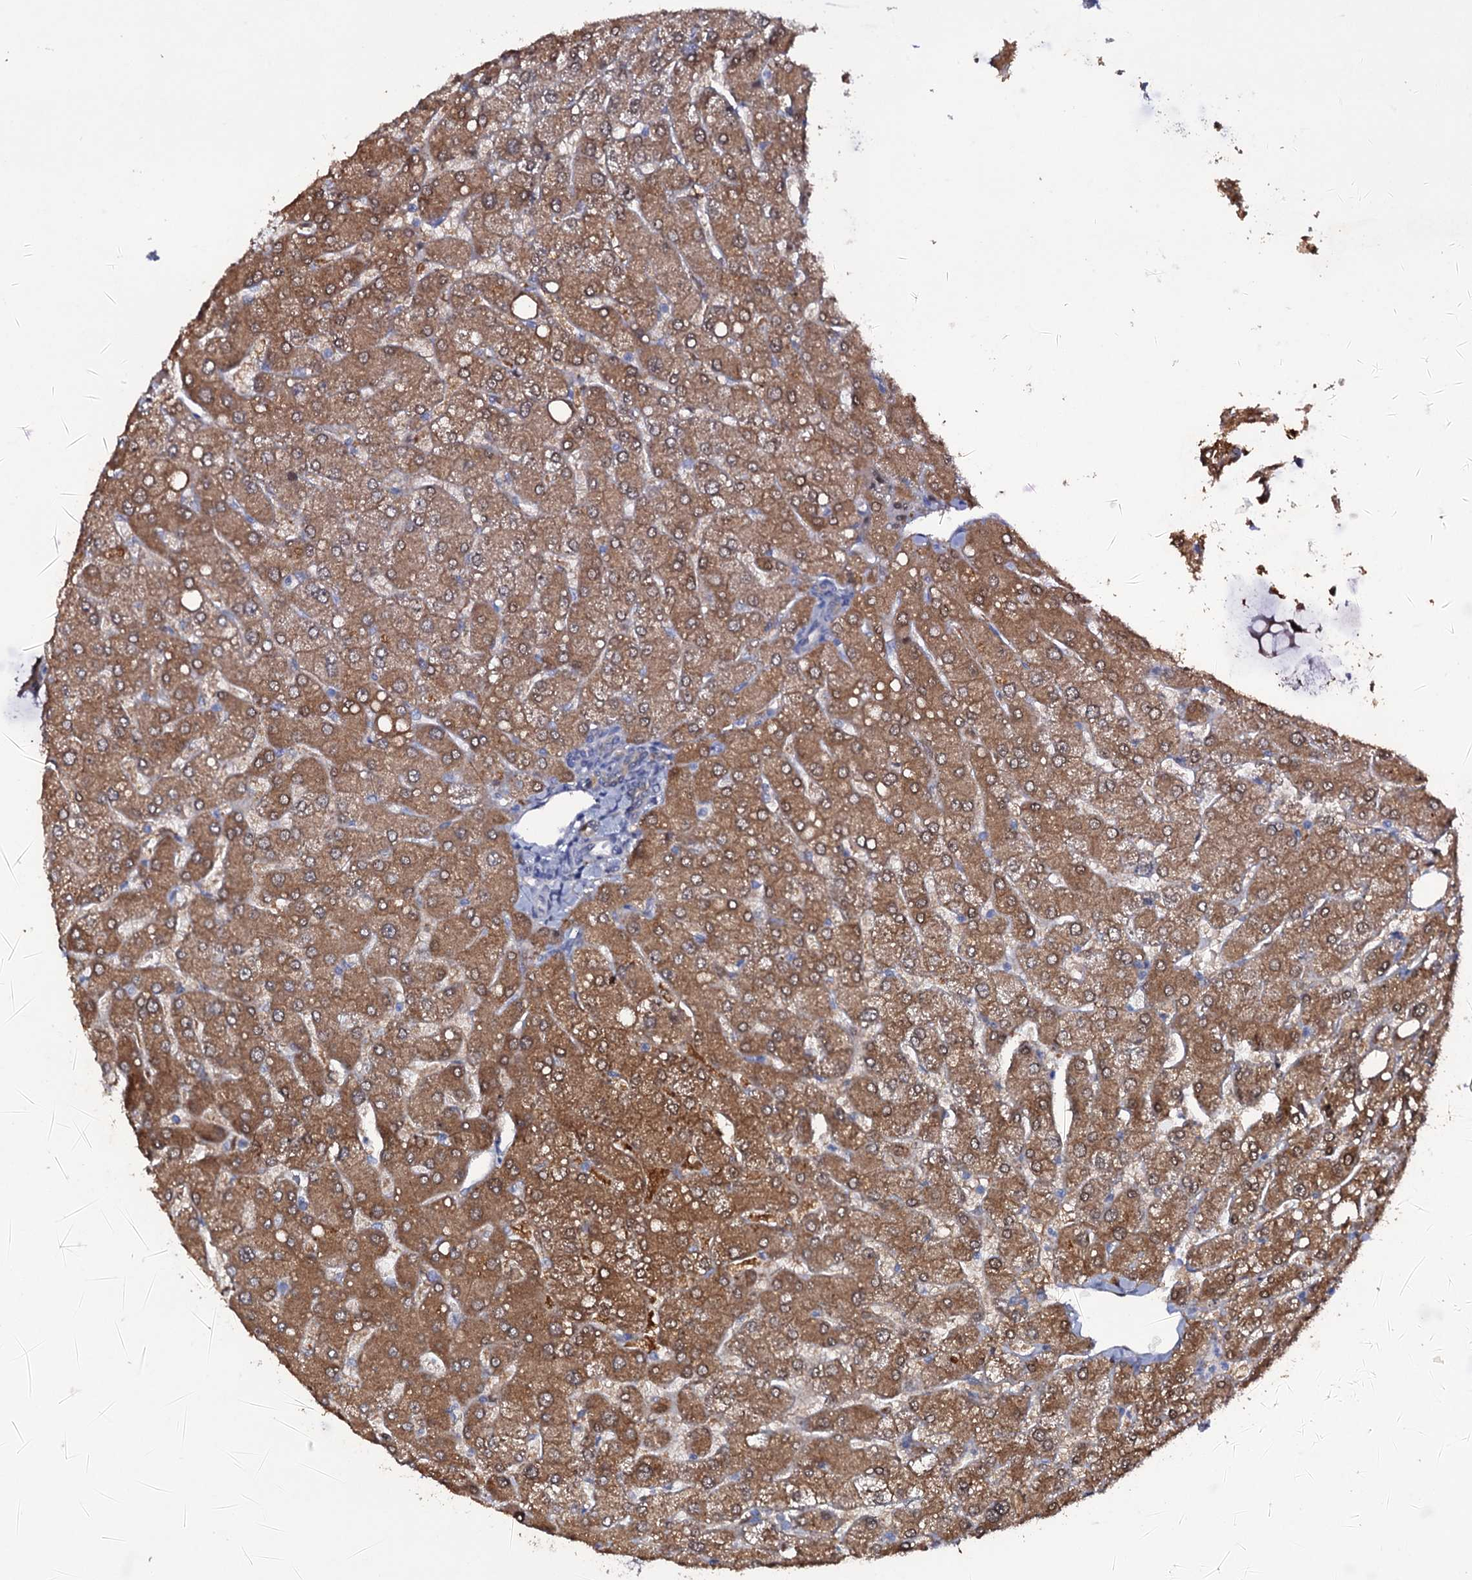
{"staining": {"intensity": "weak", "quantity": "<25%", "location": "cytoplasmic/membranous"}, "tissue": "liver", "cell_type": "Cholangiocytes", "image_type": "normal", "snomed": [{"axis": "morphology", "description": "Normal tissue, NOS"}, {"axis": "topography", "description": "Liver"}], "caption": "Unremarkable liver was stained to show a protein in brown. There is no significant positivity in cholangiocytes. Brightfield microscopy of IHC stained with DAB (brown) and hematoxylin (blue), captured at high magnification.", "gene": "CRYL1", "patient": {"sex": "male", "age": 55}}